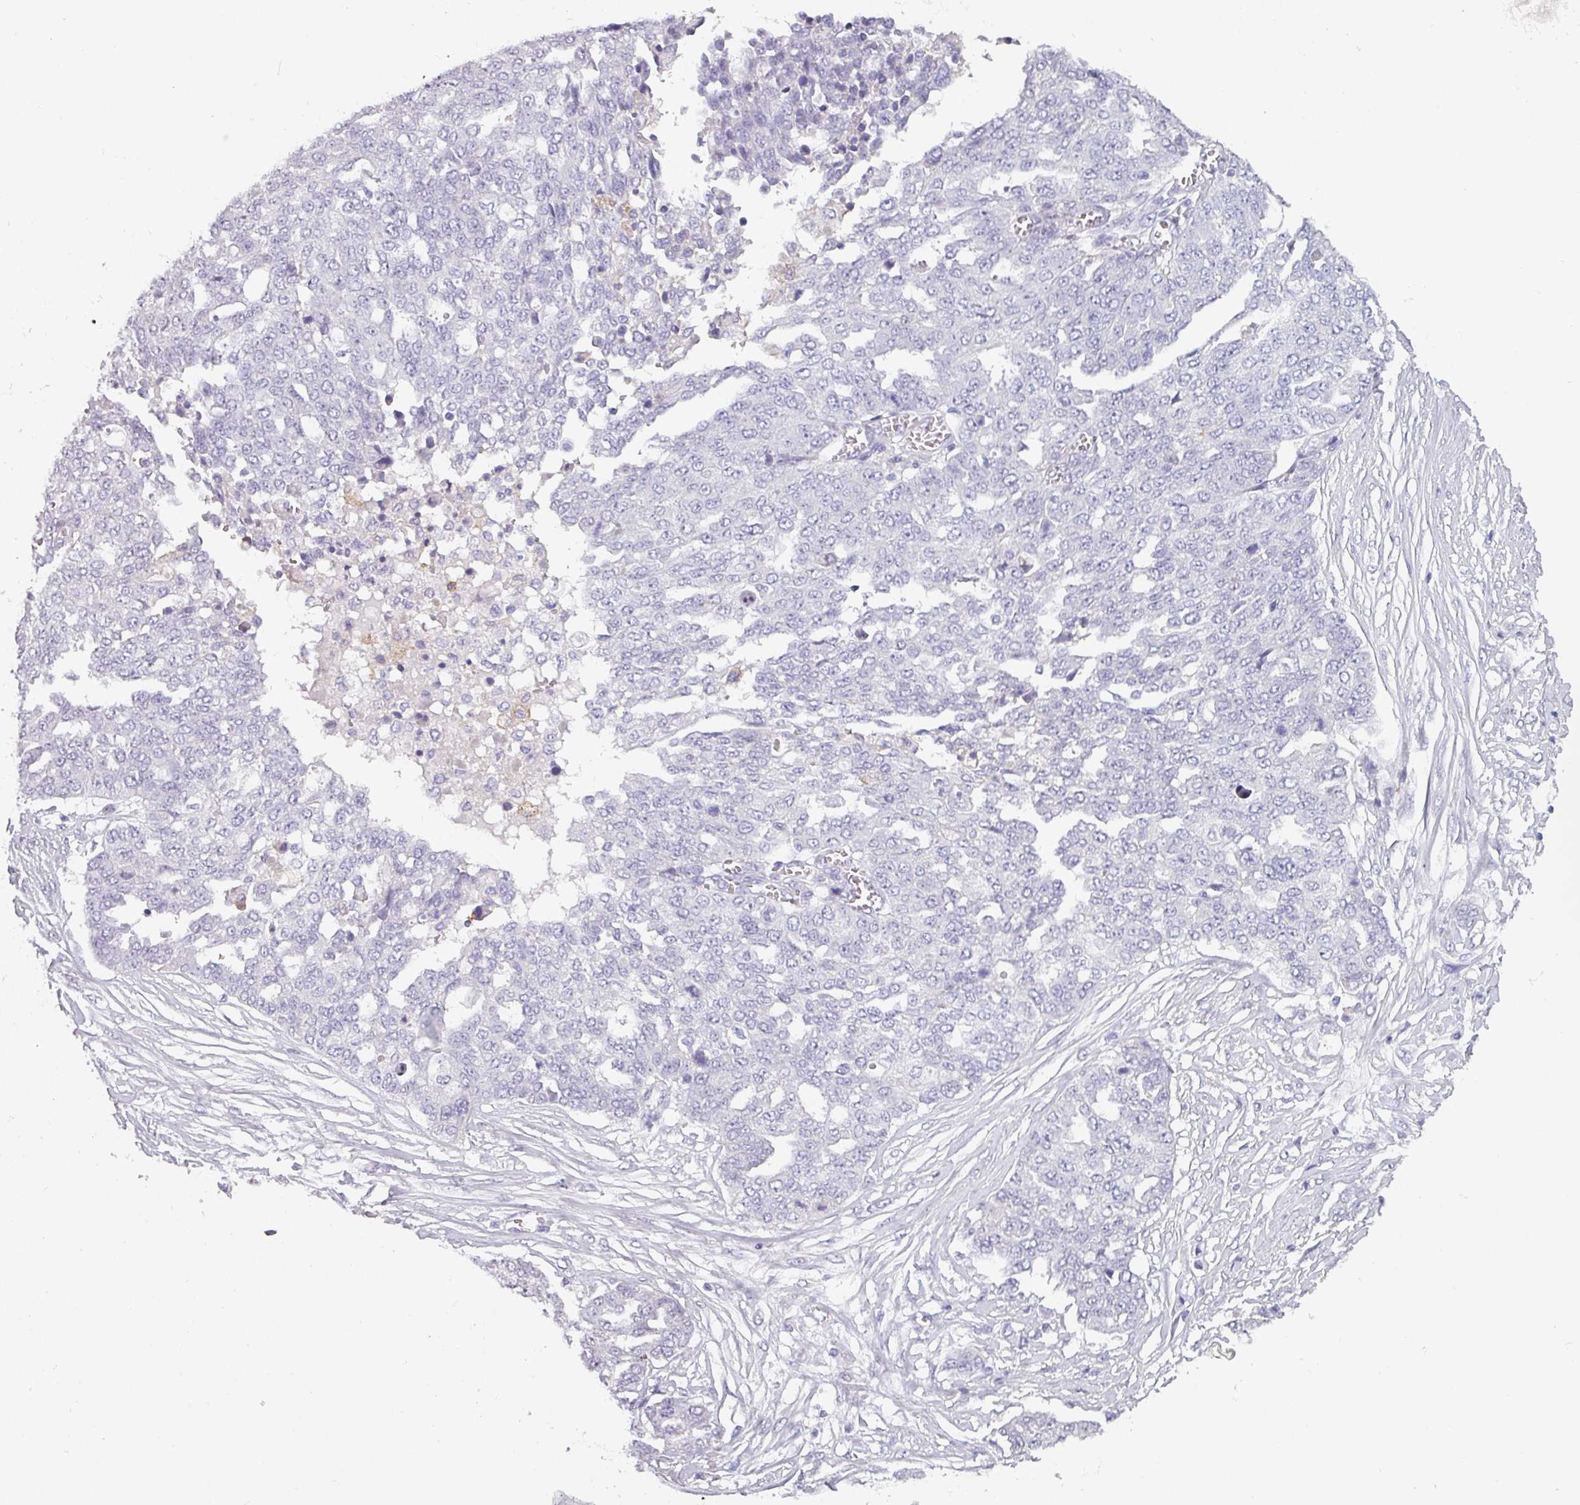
{"staining": {"intensity": "negative", "quantity": "none", "location": "none"}, "tissue": "ovarian cancer", "cell_type": "Tumor cells", "image_type": "cancer", "snomed": [{"axis": "morphology", "description": "Cystadenocarcinoma, serous, NOS"}, {"axis": "topography", "description": "Soft tissue"}, {"axis": "topography", "description": "Ovary"}], "caption": "An image of human serous cystadenocarcinoma (ovarian) is negative for staining in tumor cells.", "gene": "SLC26A9", "patient": {"sex": "female", "age": 57}}